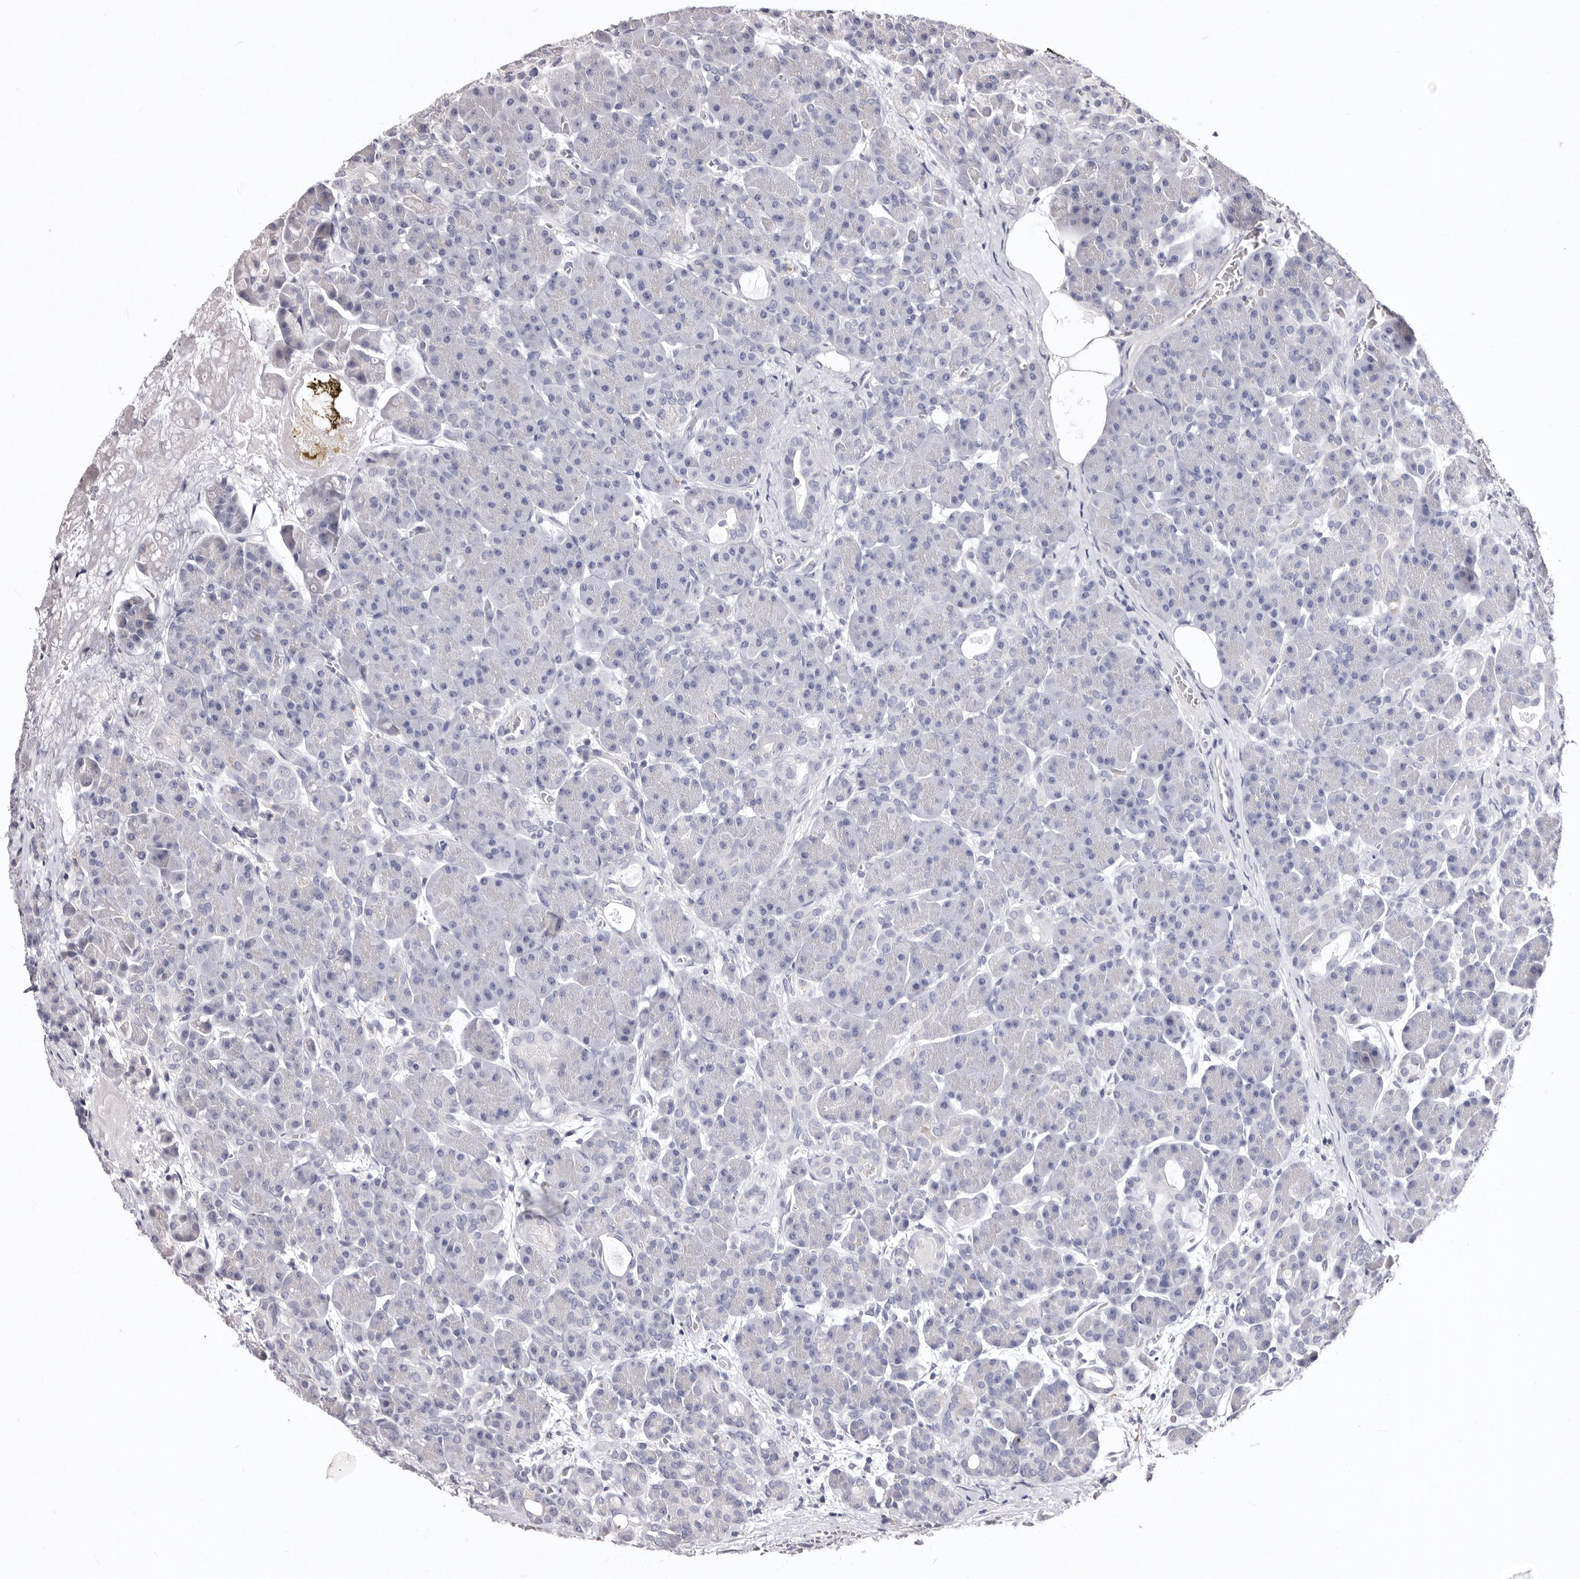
{"staining": {"intensity": "negative", "quantity": "none", "location": "none"}, "tissue": "pancreas", "cell_type": "Exocrine glandular cells", "image_type": "normal", "snomed": [{"axis": "morphology", "description": "Normal tissue, NOS"}, {"axis": "topography", "description": "Pancreas"}], "caption": "Immunohistochemistry (IHC) image of benign pancreas: human pancreas stained with DAB (3,3'-diaminobenzidine) exhibits no significant protein positivity in exocrine glandular cells.", "gene": "CDCA8", "patient": {"sex": "male", "age": 63}}